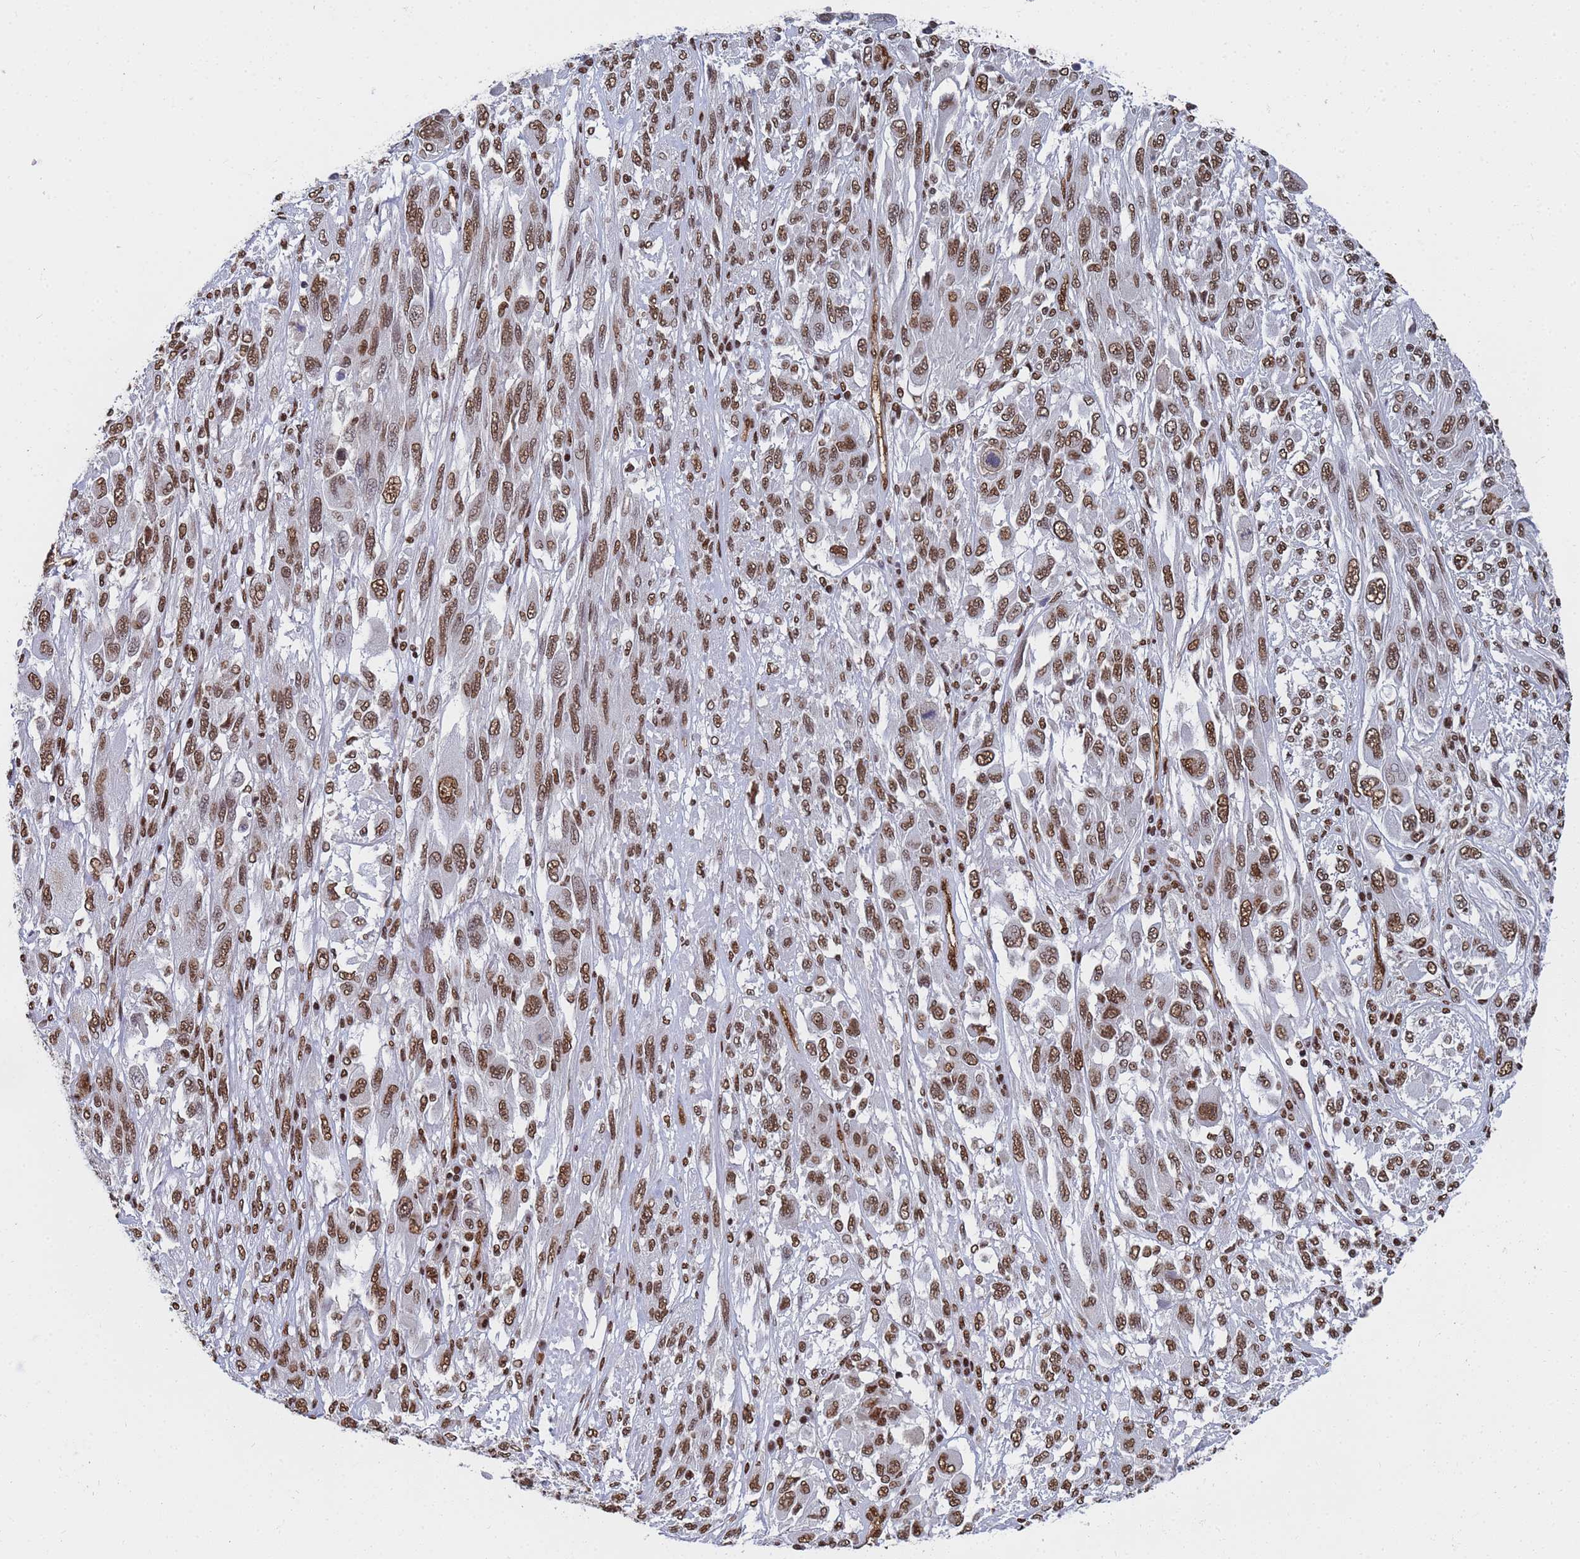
{"staining": {"intensity": "moderate", "quantity": ">75%", "location": "nuclear"}, "tissue": "melanoma", "cell_type": "Tumor cells", "image_type": "cancer", "snomed": [{"axis": "morphology", "description": "Malignant melanoma, NOS"}, {"axis": "topography", "description": "Skin"}], "caption": "Immunohistochemical staining of malignant melanoma reveals medium levels of moderate nuclear protein positivity in approximately >75% of tumor cells.", "gene": "RAVER2", "patient": {"sex": "female", "age": 91}}